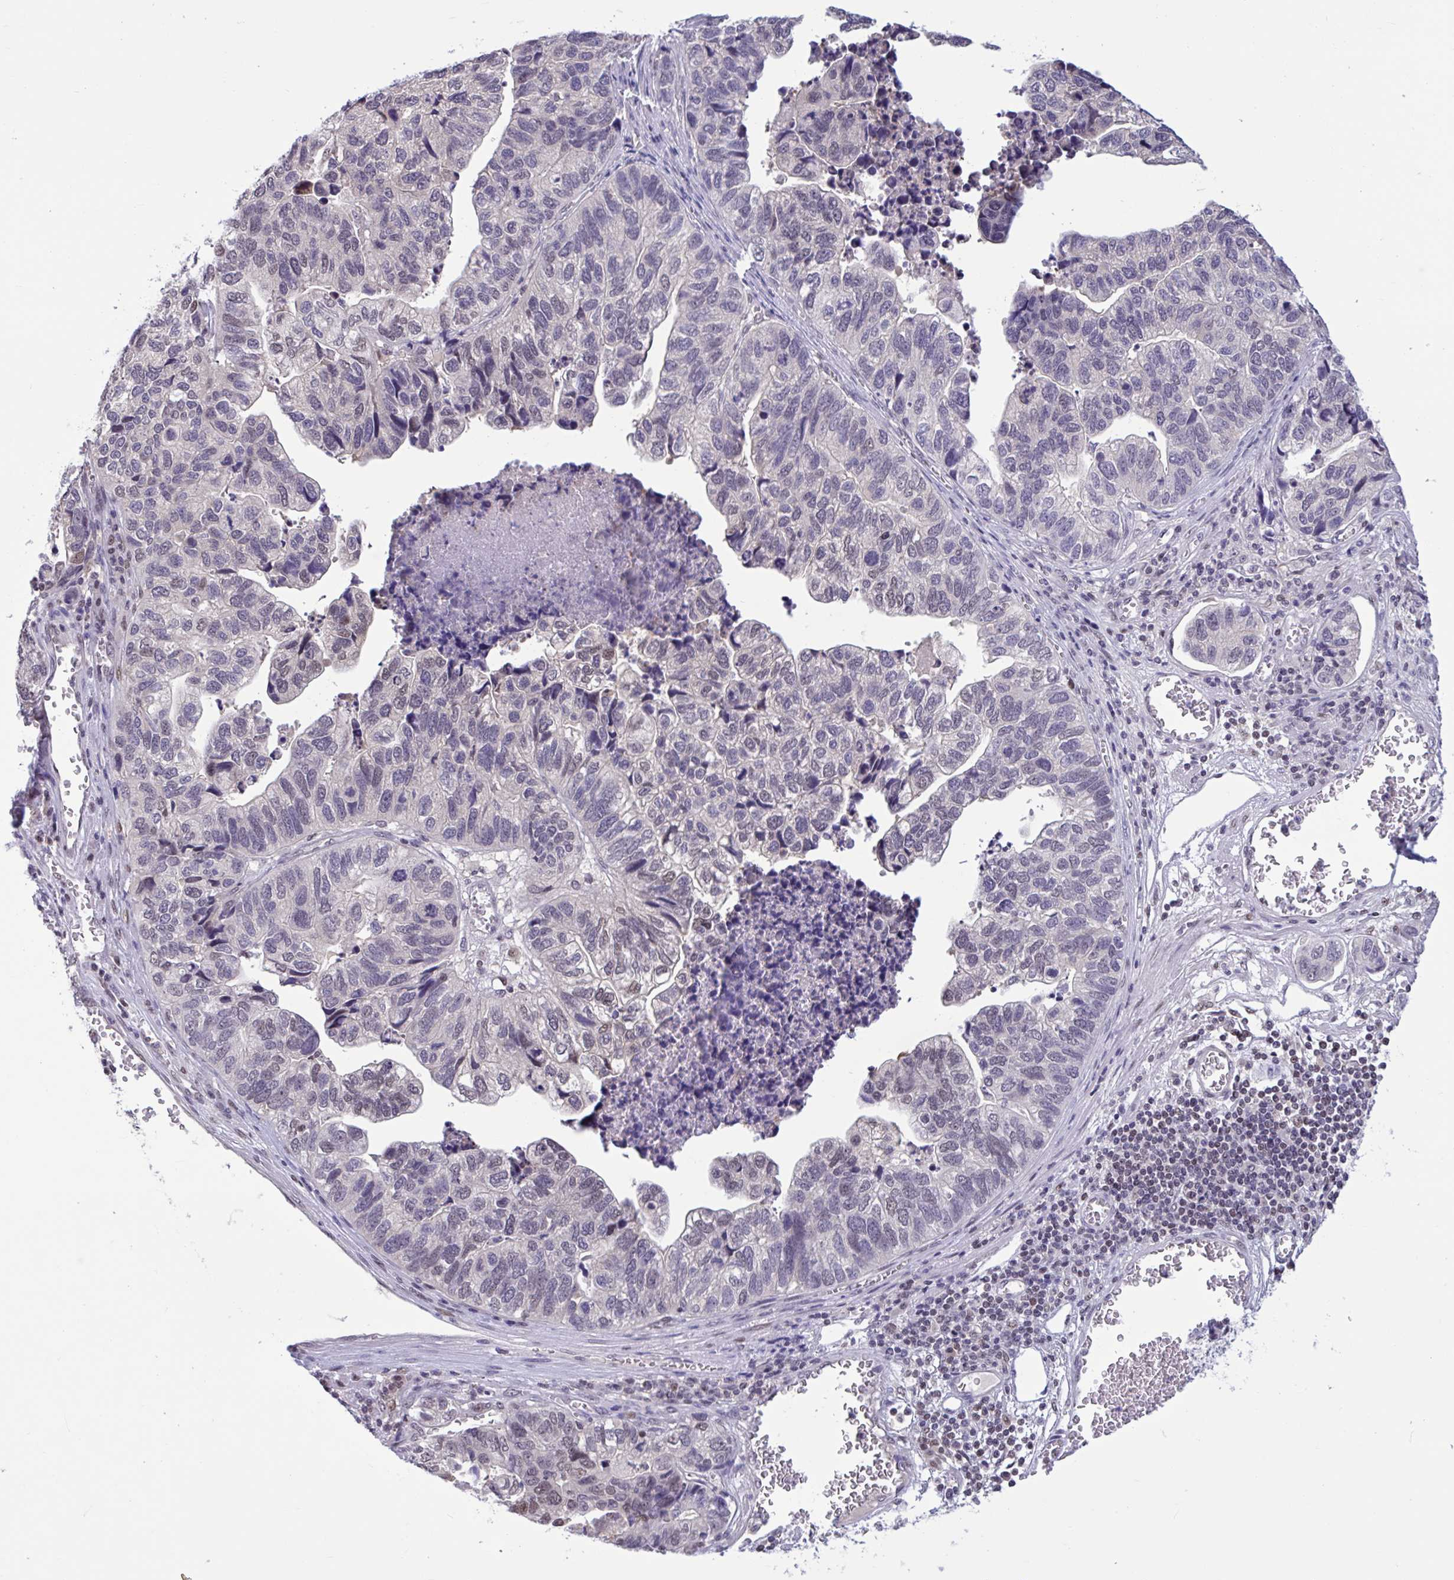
{"staining": {"intensity": "weak", "quantity": "<25%", "location": "nuclear"}, "tissue": "stomach cancer", "cell_type": "Tumor cells", "image_type": "cancer", "snomed": [{"axis": "morphology", "description": "Adenocarcinoma, NOS"}, {"axis": "topography", "description": "Stomach, upper"}], "caption": "Immunohistochemistry micrograph of neoplastic tissue: stomach cancer (adenocarcinoma) stained with DAB (3,3'-diaminobenzidine) exhibits no significant protein expression in tumor cells.", "gene": "RBL1", "patient": {"sex": "female", "age": 67}}